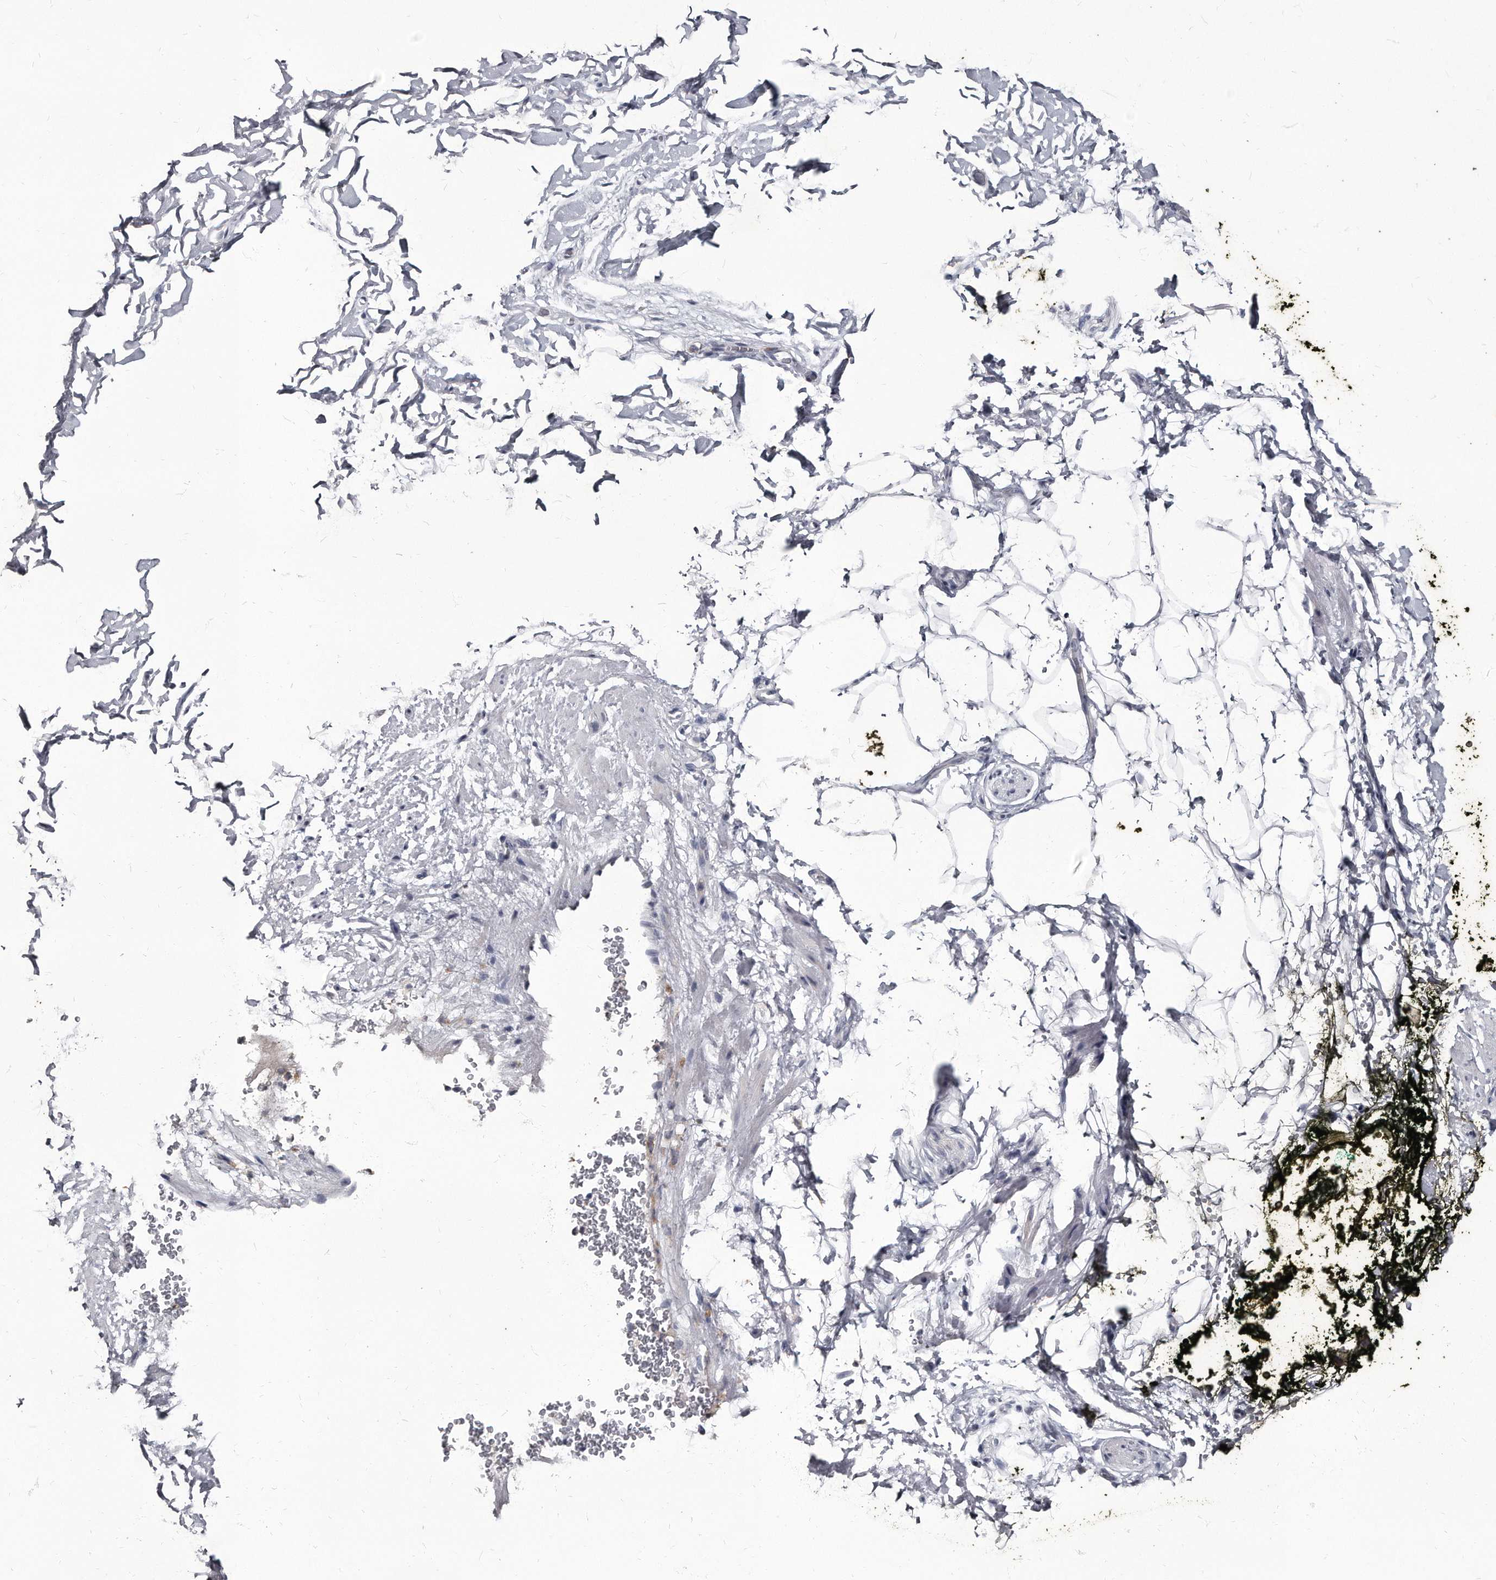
{"staining": {"intensity": "negative", "quantity": "none", "location": "none"}, "tissue": "adipose tissue", "cell_type": "Adipocytes", "image_type": "normal", "snomed": [{"axis": "morphology", "description": "Normal tissue, NOS"}, {"axis": "morphology", "description": "Adenocarcinoma, NOS"}, {"axis": "topography", "description": "Pancreas"}, {"axis": "topography", "description": "Peripheral nerve tissue"}], "caption": "A photomicrograph of adipose tissue stained for a protein shows no brown staining in adipocytes.", "gene": "GAPVD1", "patient": {"sex": "male", "age": 59}}